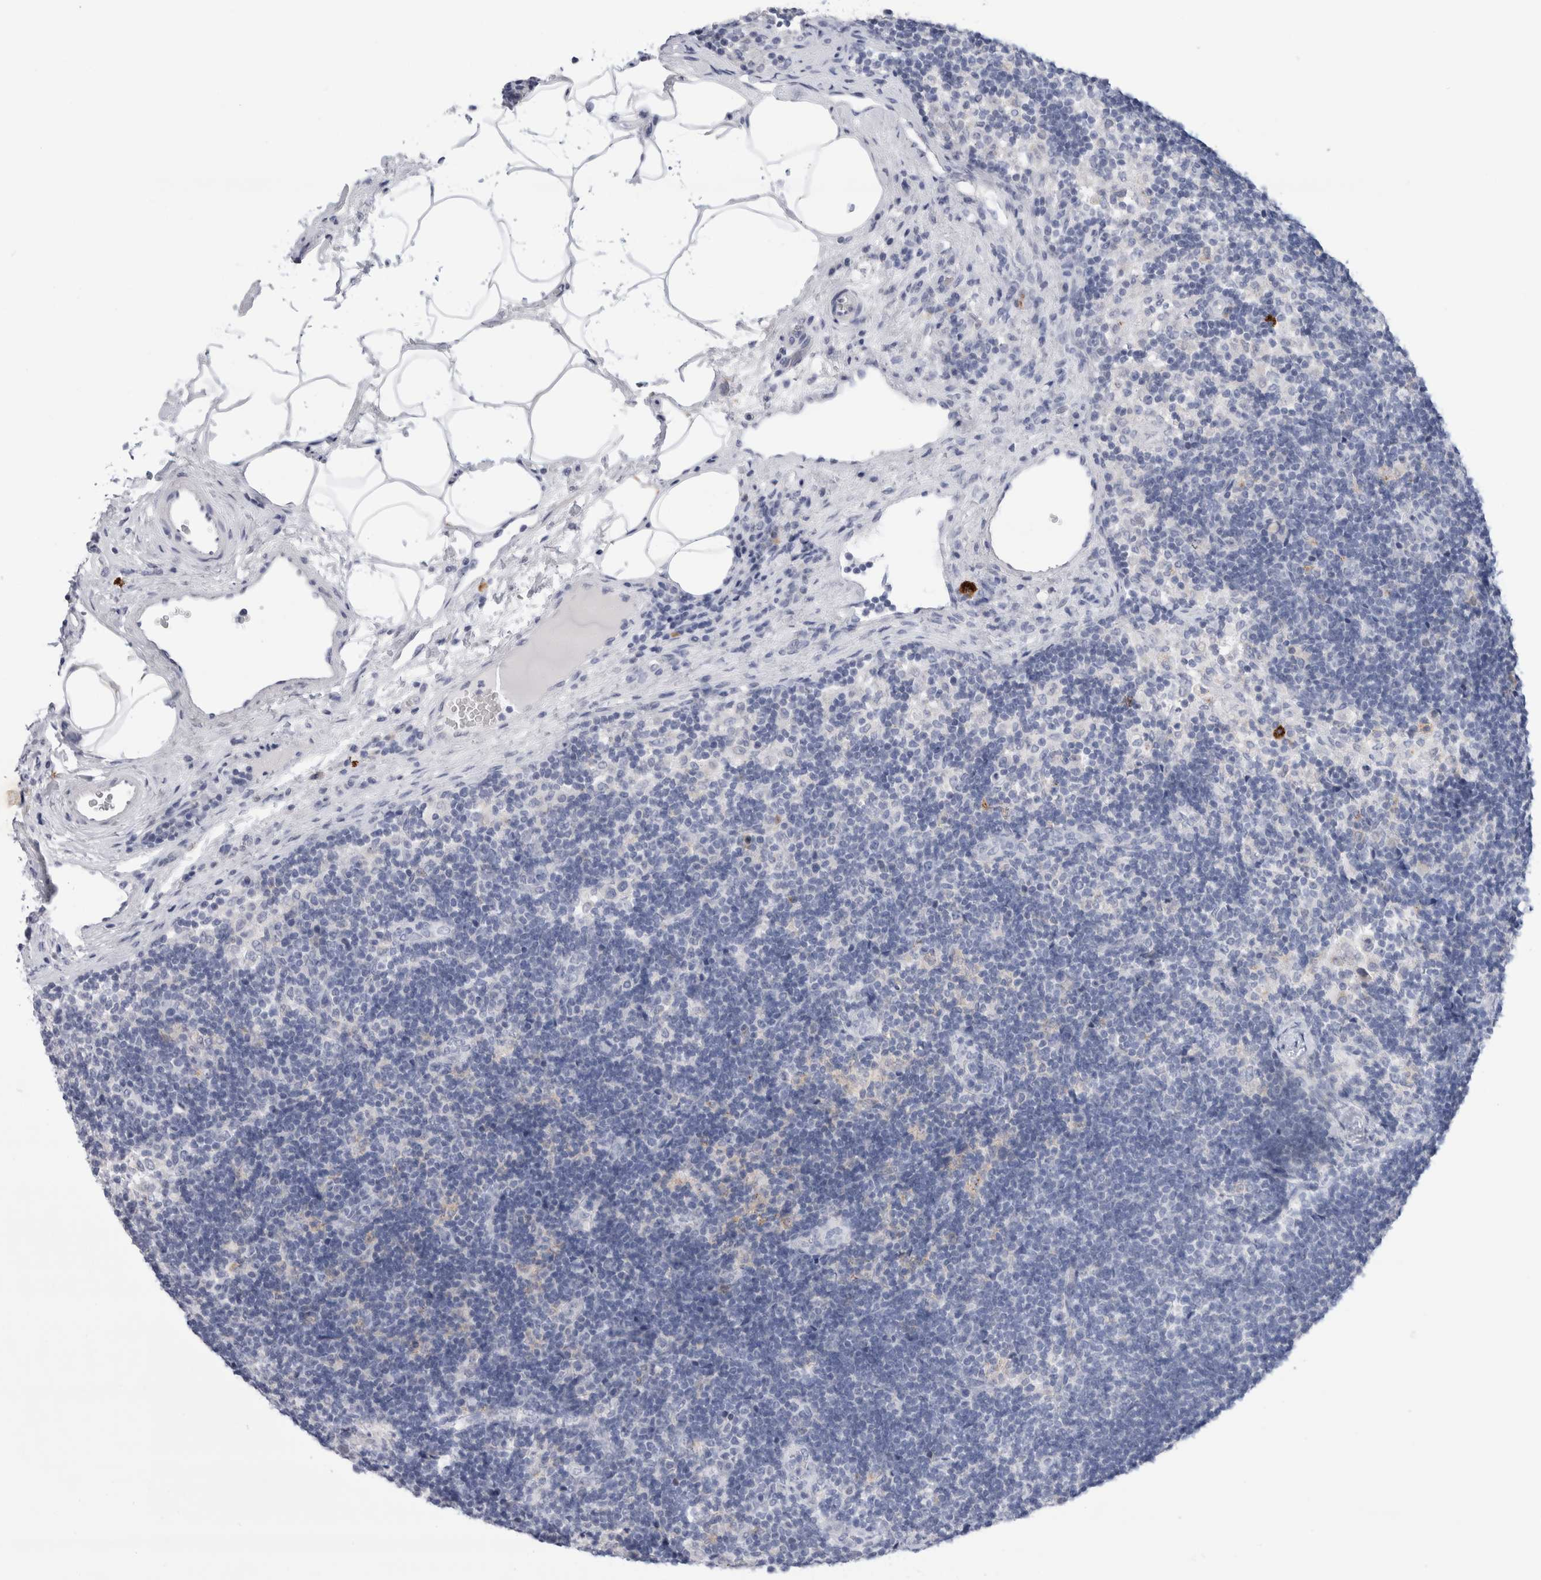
{"staining": {"intensity": "negative", "quantity": "none", "location": "none"}, "tissue": "lymph node", "cell_type": "Germinal center cells", "image_type": "normal", "snomed": [{"axis": "morphology", "description": "Normal tissue, NOS"}, {"axis": "topography", "description": "Lymph node"}], "caption": "An immunohistochemistry (IHC) image of normal lymph node is shown. There is no staining in germinal center cells of lymph node. The staining was performed using DAB to visualize the protein expression in brown, while the nuclei were stained in blue with hematoxylin (Magnification: 20x).", "gene": "SLC22A12", "patient": {"sex": "female", "age": 22}}